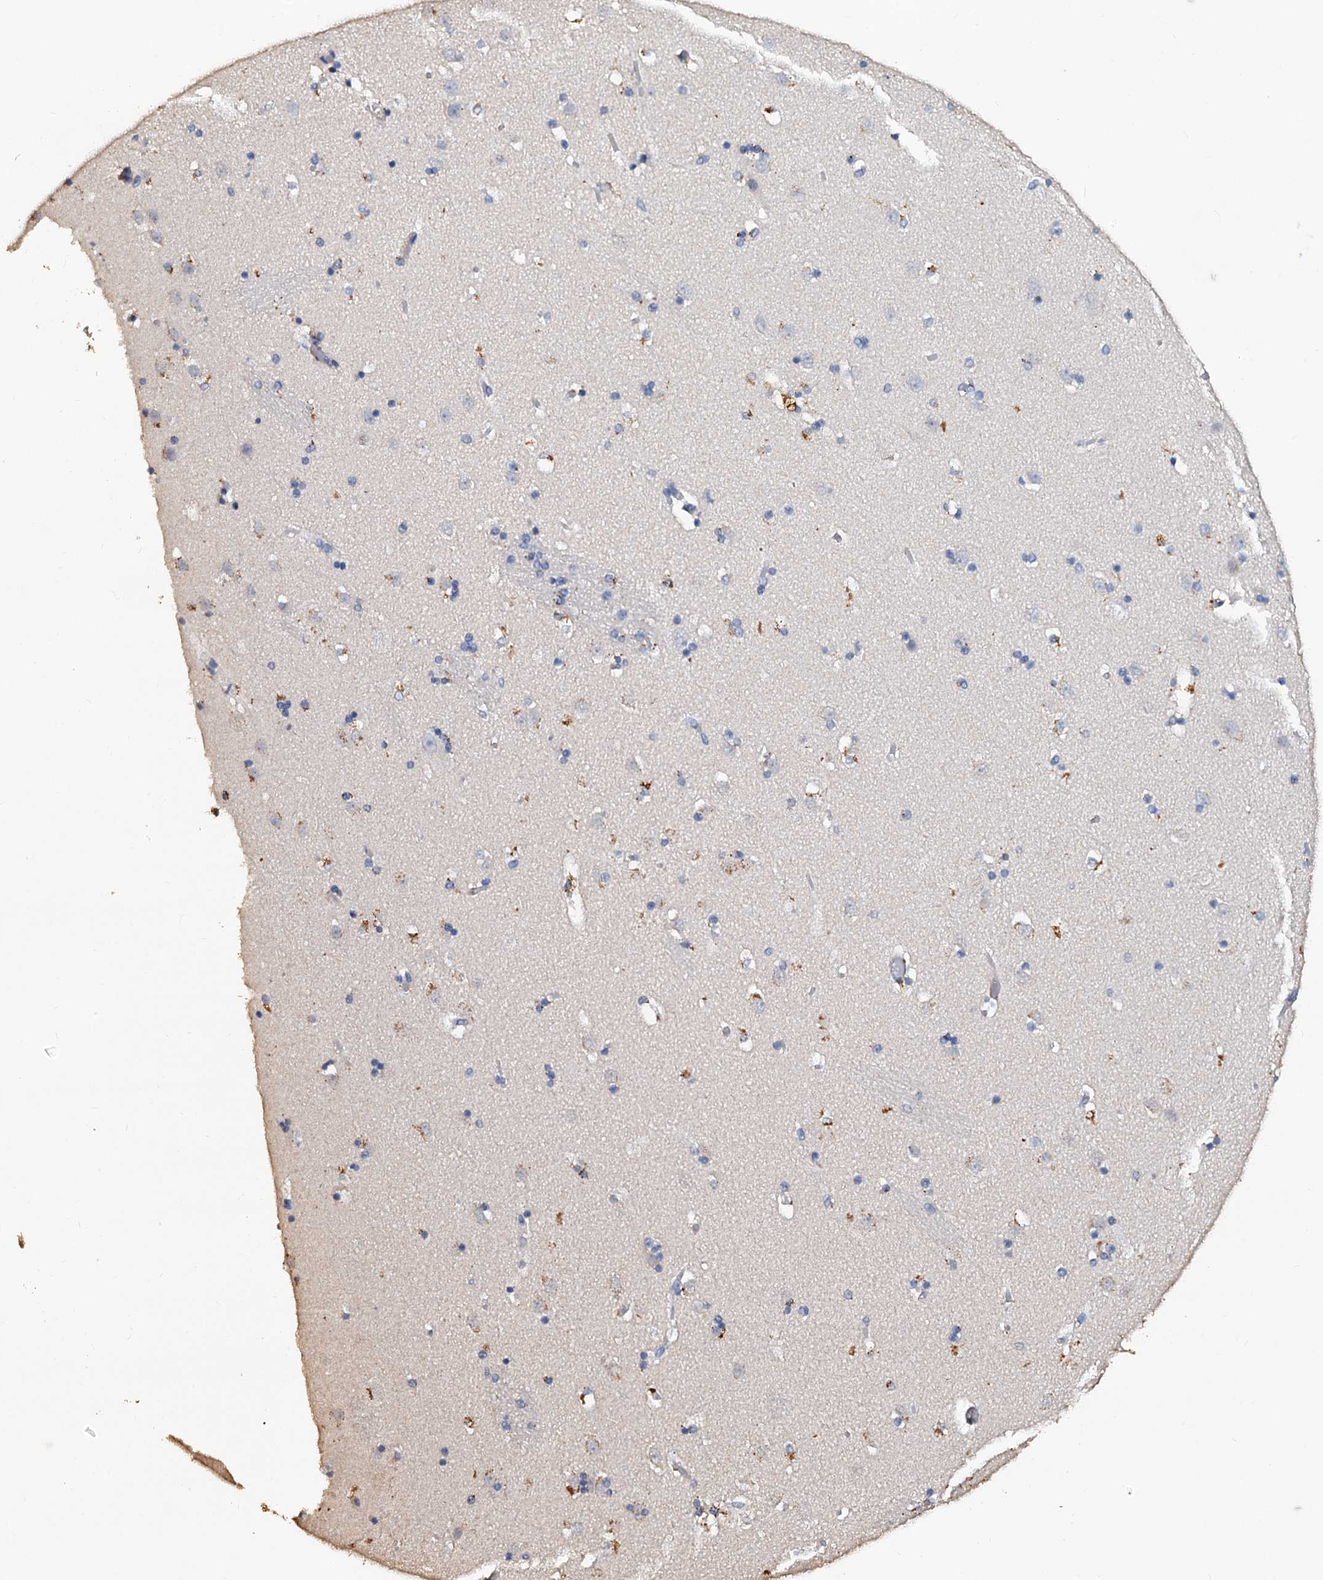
{"staining": {"intensity": "strong", "quantity": "<25%", "location": "cytoplasmic/membranous"}, "tissue": "caudate", "cell_type": "Glial cells", "image_type": "normal", "snomed": [{"axis": "morphology", "description": "Normal tissue, NOS"}, {"axis": "topography", "description": "Lateral ventricle wall"}], "caption": "Caudate stained with immunohistochemistry (IHC) displays strong cytoplasmic/membranous positivity in approximately <25% of glial cells.", "gene": "VPS36", "patient": {"sex": "male", "age": 45}}